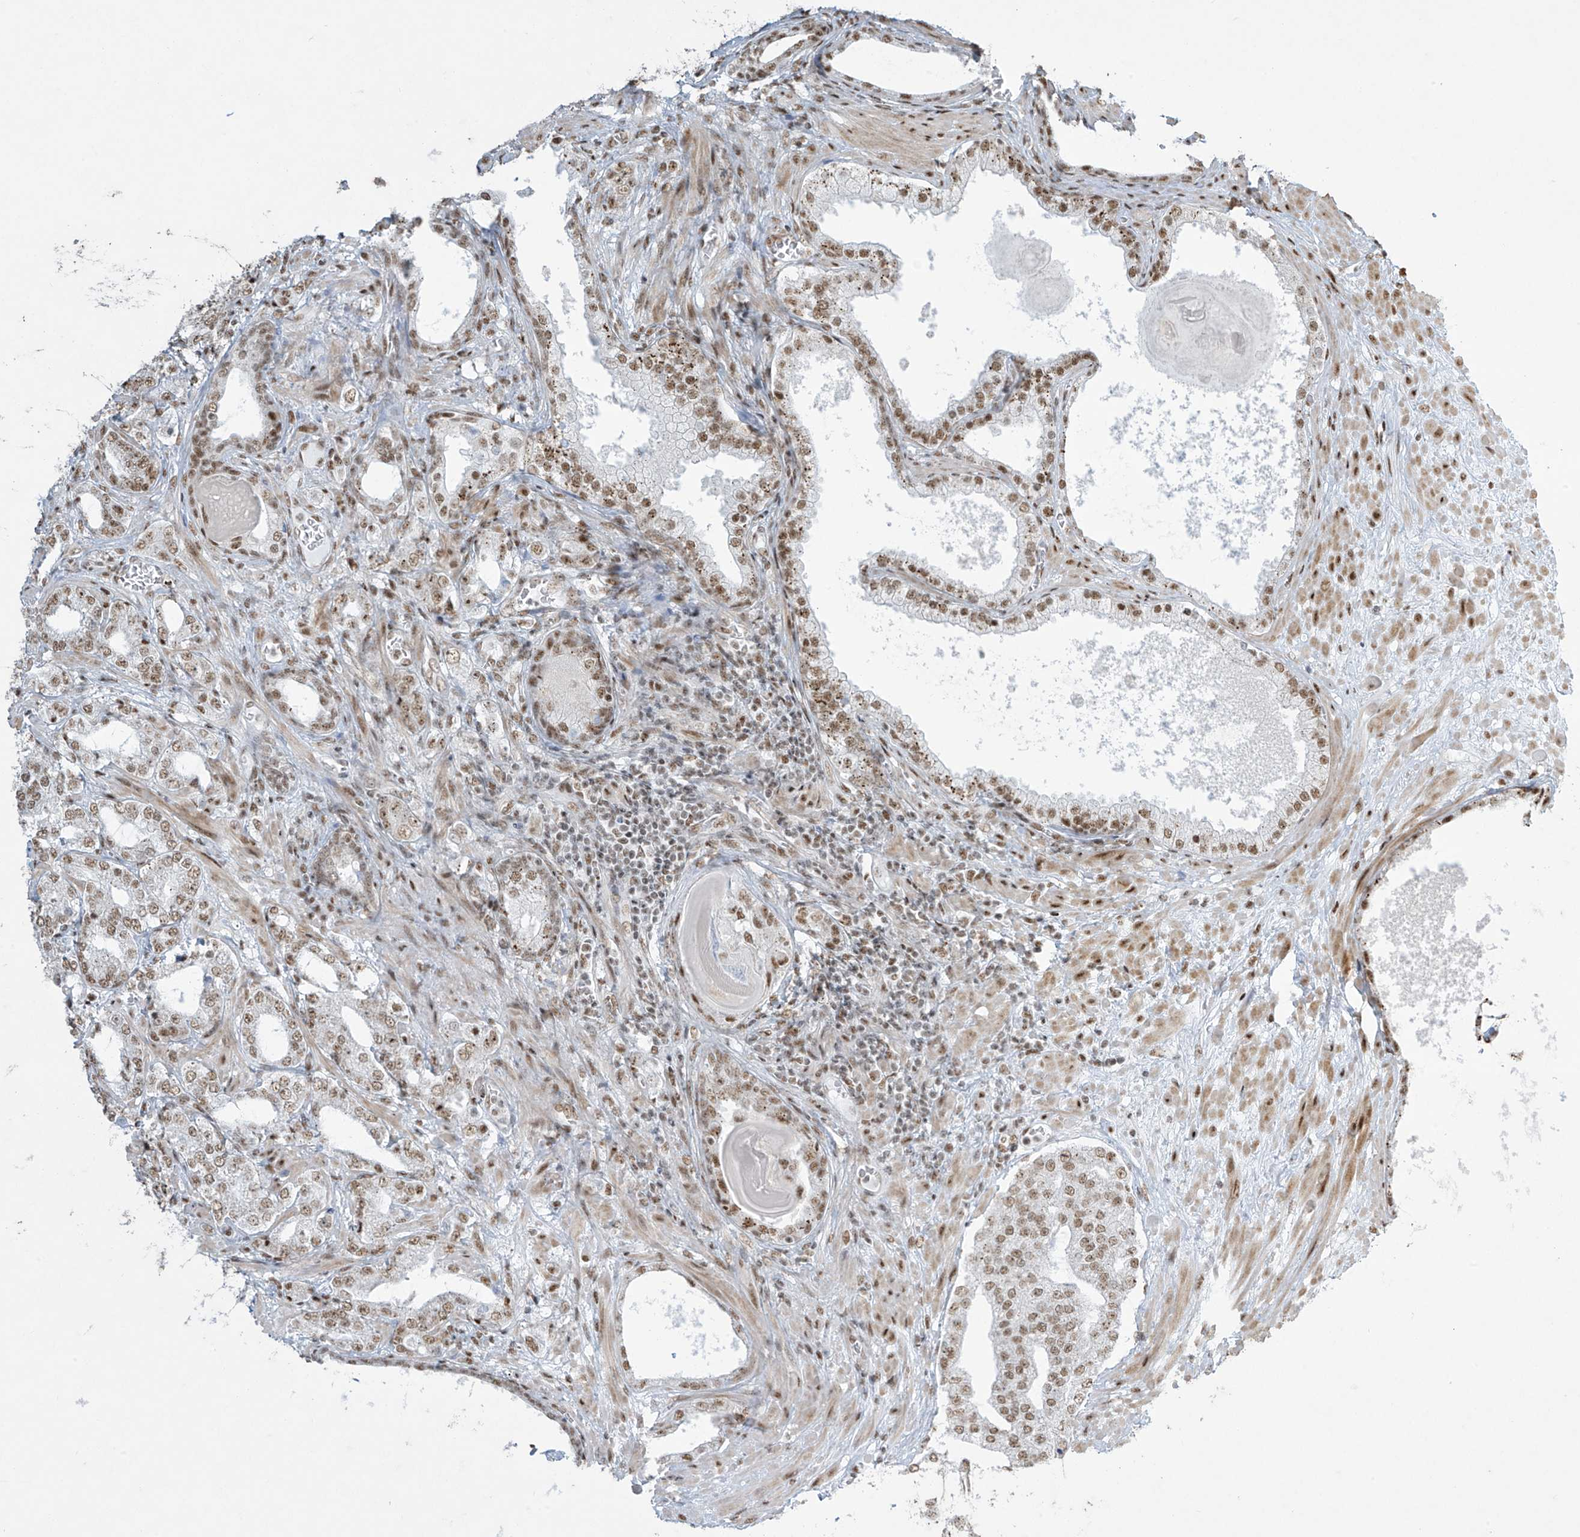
{"staining": {"intensity": "weak", "quantity": ">75%", "location": "nuclear"}, "tissue": "prostate cancer", "cell_type": "Tumor cells", "image_type": "cancer", "snomed": [{"axis": "morphology", "description": "Adenocarcinoma, High grade"}, {"axis": "topography", "description": "Prostate"}], "caption": "A micrograph of human prostate cancer (high-grade adenocarcinoma) stained for a protein displays weak nuclear brown staining in tumor cells.", "gene": "MS4A6A", "patient": {"sex": "male", "age": 64}}